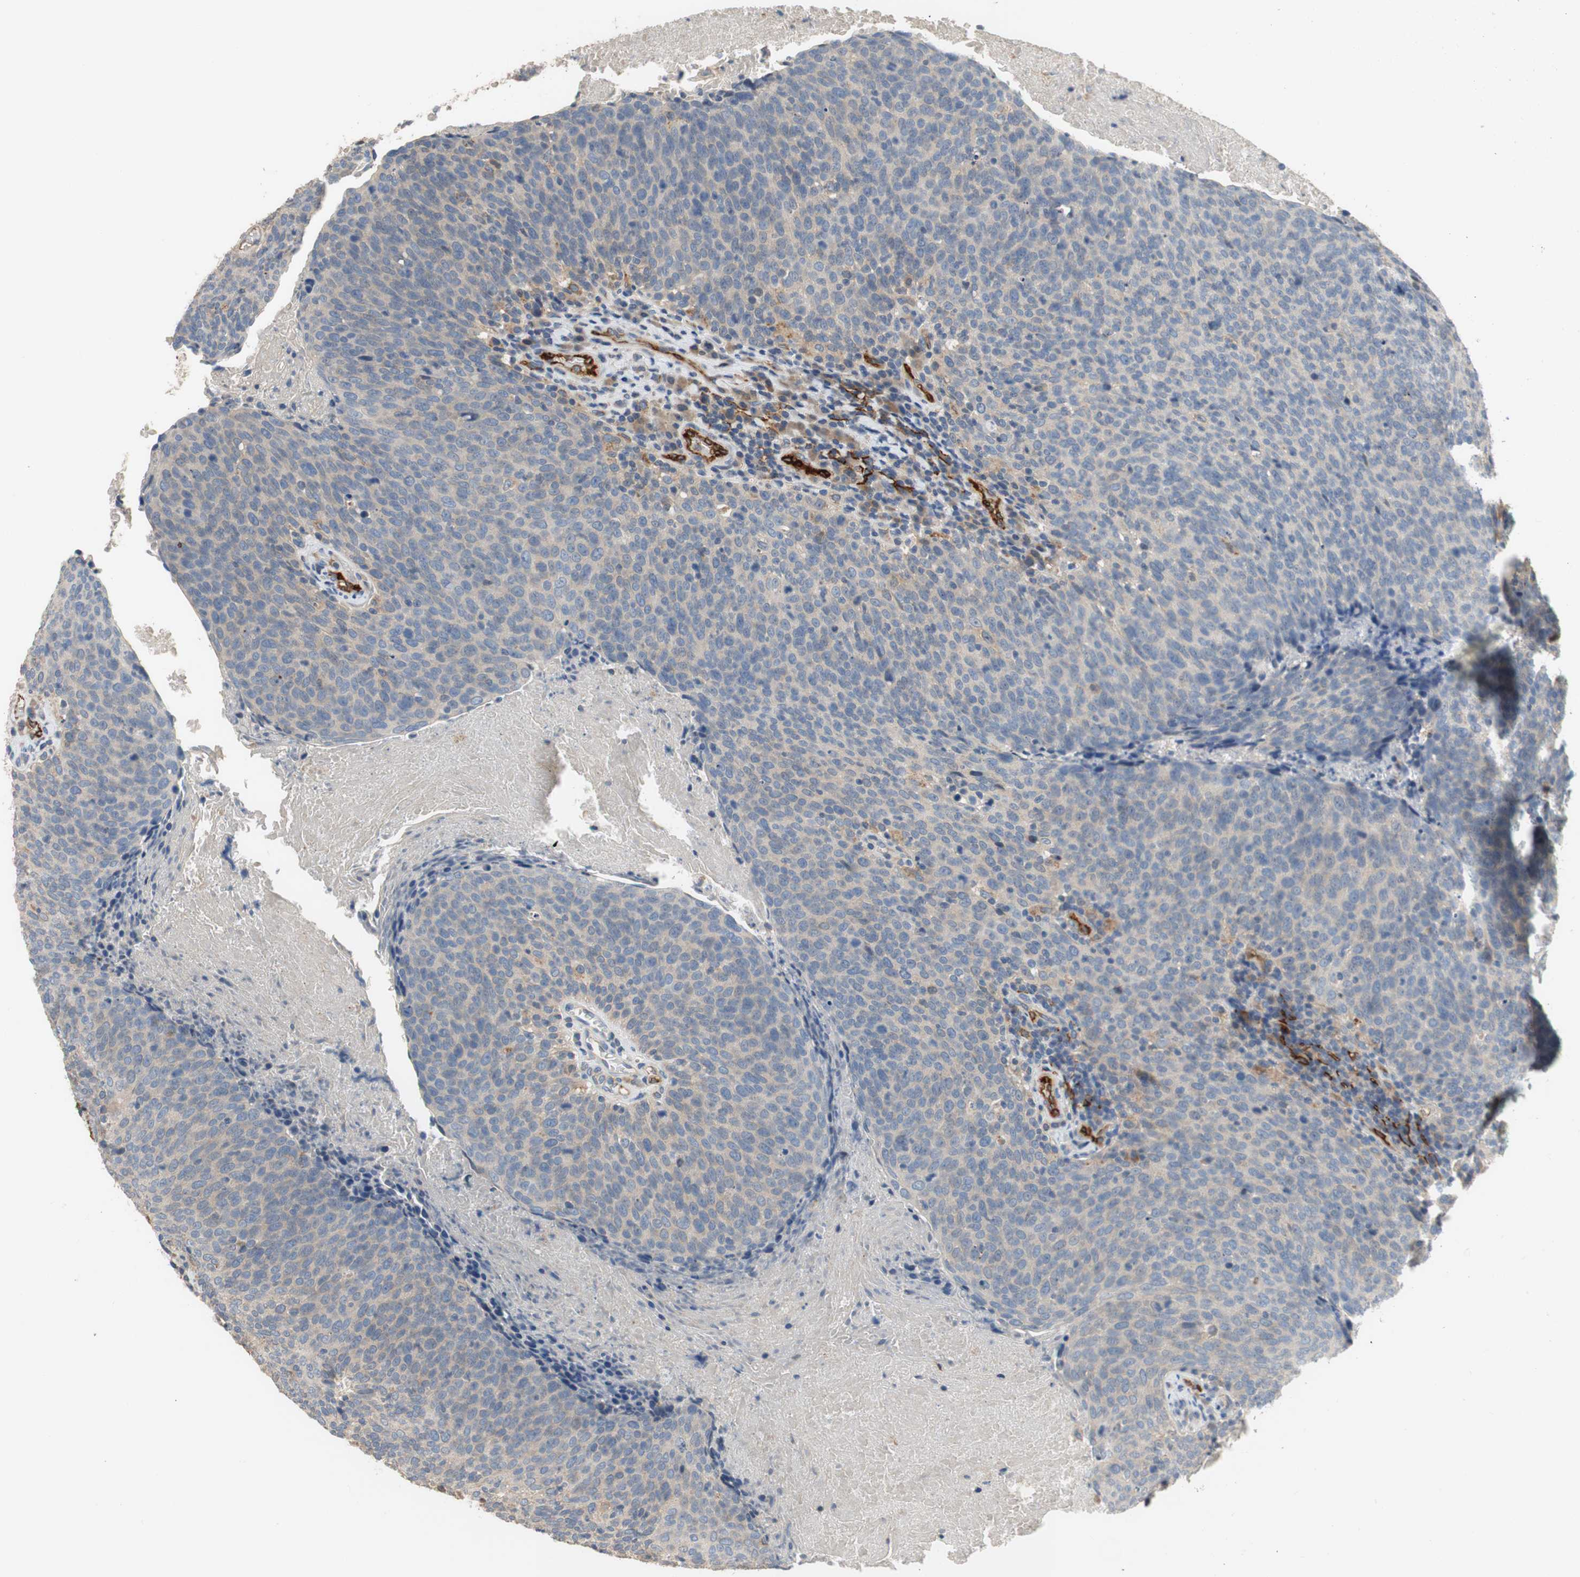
{"staining": {"intensity": "weak", "quantity": "<25%", "location": "cytoplasmic/membranous"}, "tissue": "head and neck cancer", "cell_type": "Tumor cells", "image_type": "cancer", "snomed": [{"axis": "morphology", "description": "Squamous cell carcinoma, NOS"}, {"axis": "morphology", "description": "Squamous cell carcinoma, metastatic, NOS"}, {"axis": "topography", "description": "Lymph node"}, {"axis": "topography", "description": "Head-Neck"}], "caption": "This is an IHC histopathology image of head and neck cancer (metastatic squamous cell carcinoma). There is no expression in tumor cells.", "gene": "ALPL", "patient": {"sex": "male", "age": 62}}